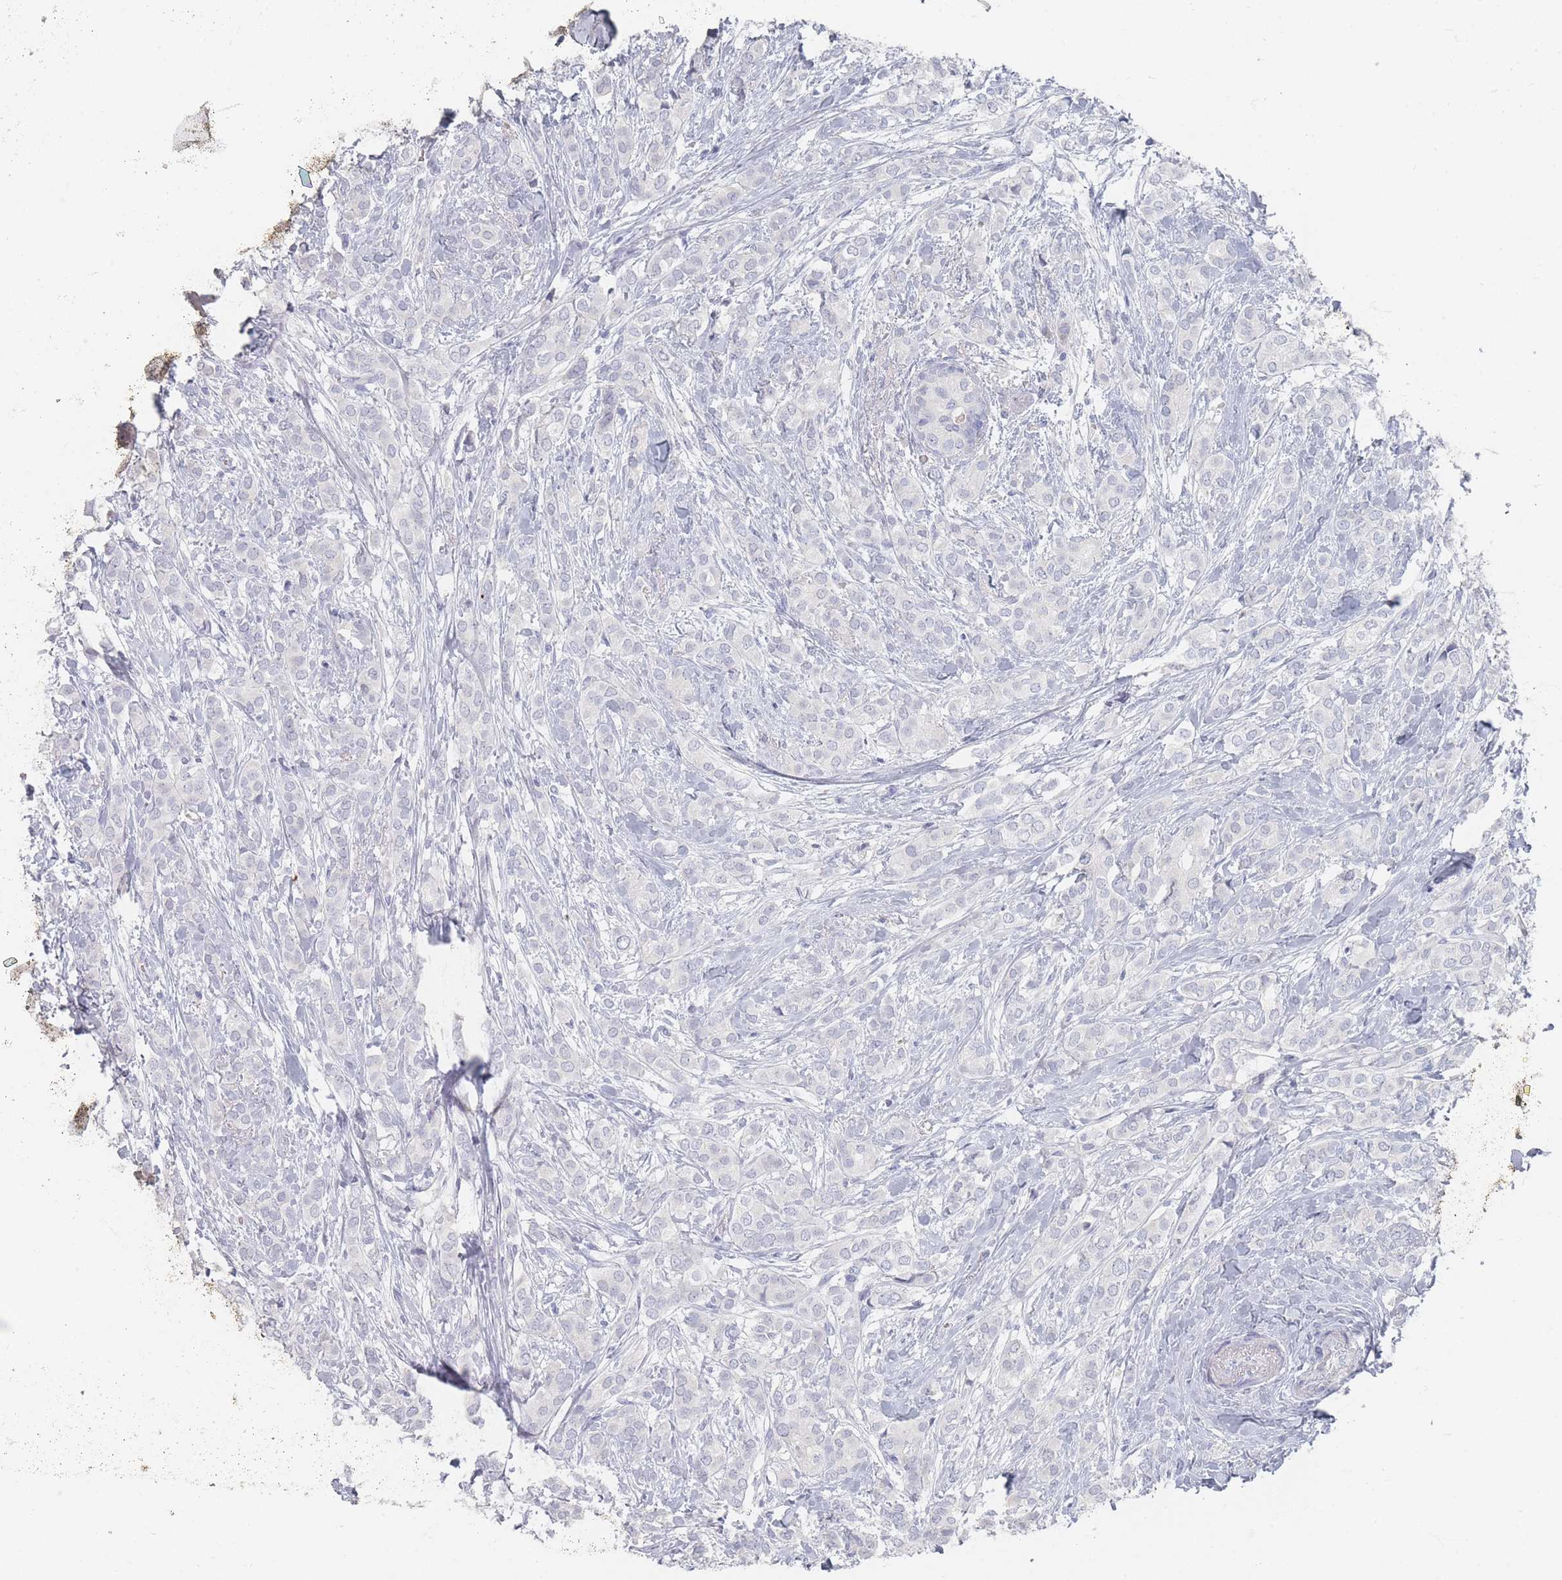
{"staining": {"intensity": "negative", "quantity": "none", "location": "none"}, "tissue": "breast cancer", "cell_type": "Tumor cells", "image_type": "cancer", "snomed": [{"axis": "morphology", "description": "Duct carcinoma"}, {"axis": "topography", "description": "Breast"}], "caption": "Tumor cells show no significant expression in breast cancer (invasive ductal carcinoma).", "gene": "HELZ2", "patient": {"sex": "female", "age": 73}}